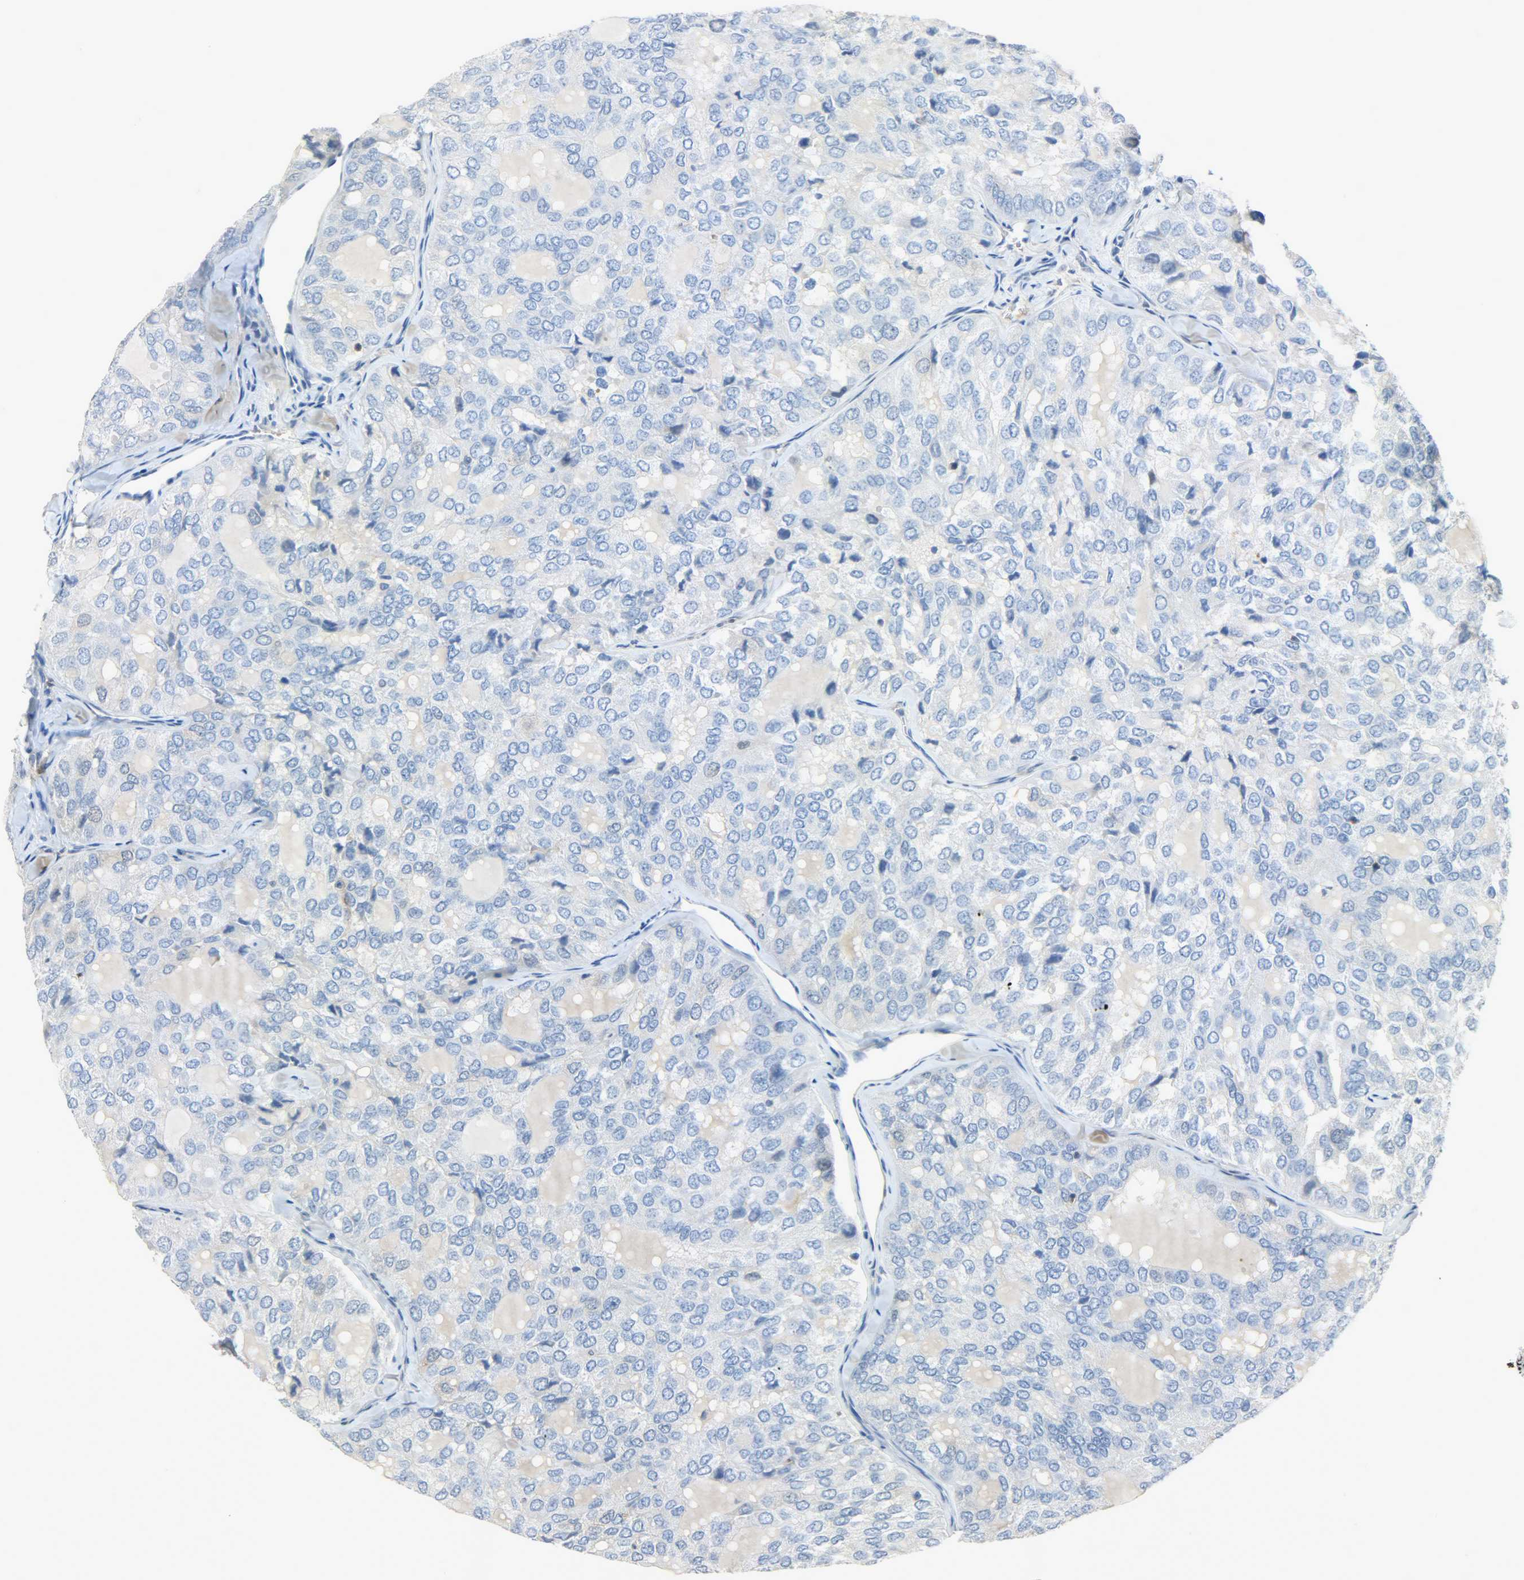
{"staining": {"intensity": "negative", "quantity": "none", "location": "none"}, "tissue": "thyroid cancer", "cell_type": "Tumor cells", "image_type": "cancer", "snomed": [{"axis": "morphology", "description": "Follicular adenoma carcinoma, NOS"}, {"axis": "topography", "description": "Thyroid gland"}], "caption": "IHC of follicular adenoma carcinoma (thyroid) demonstrates no expression in tumor cells.", "gene": "EIF4EBP1", "patient": {"sex": "male", "age": 75}}